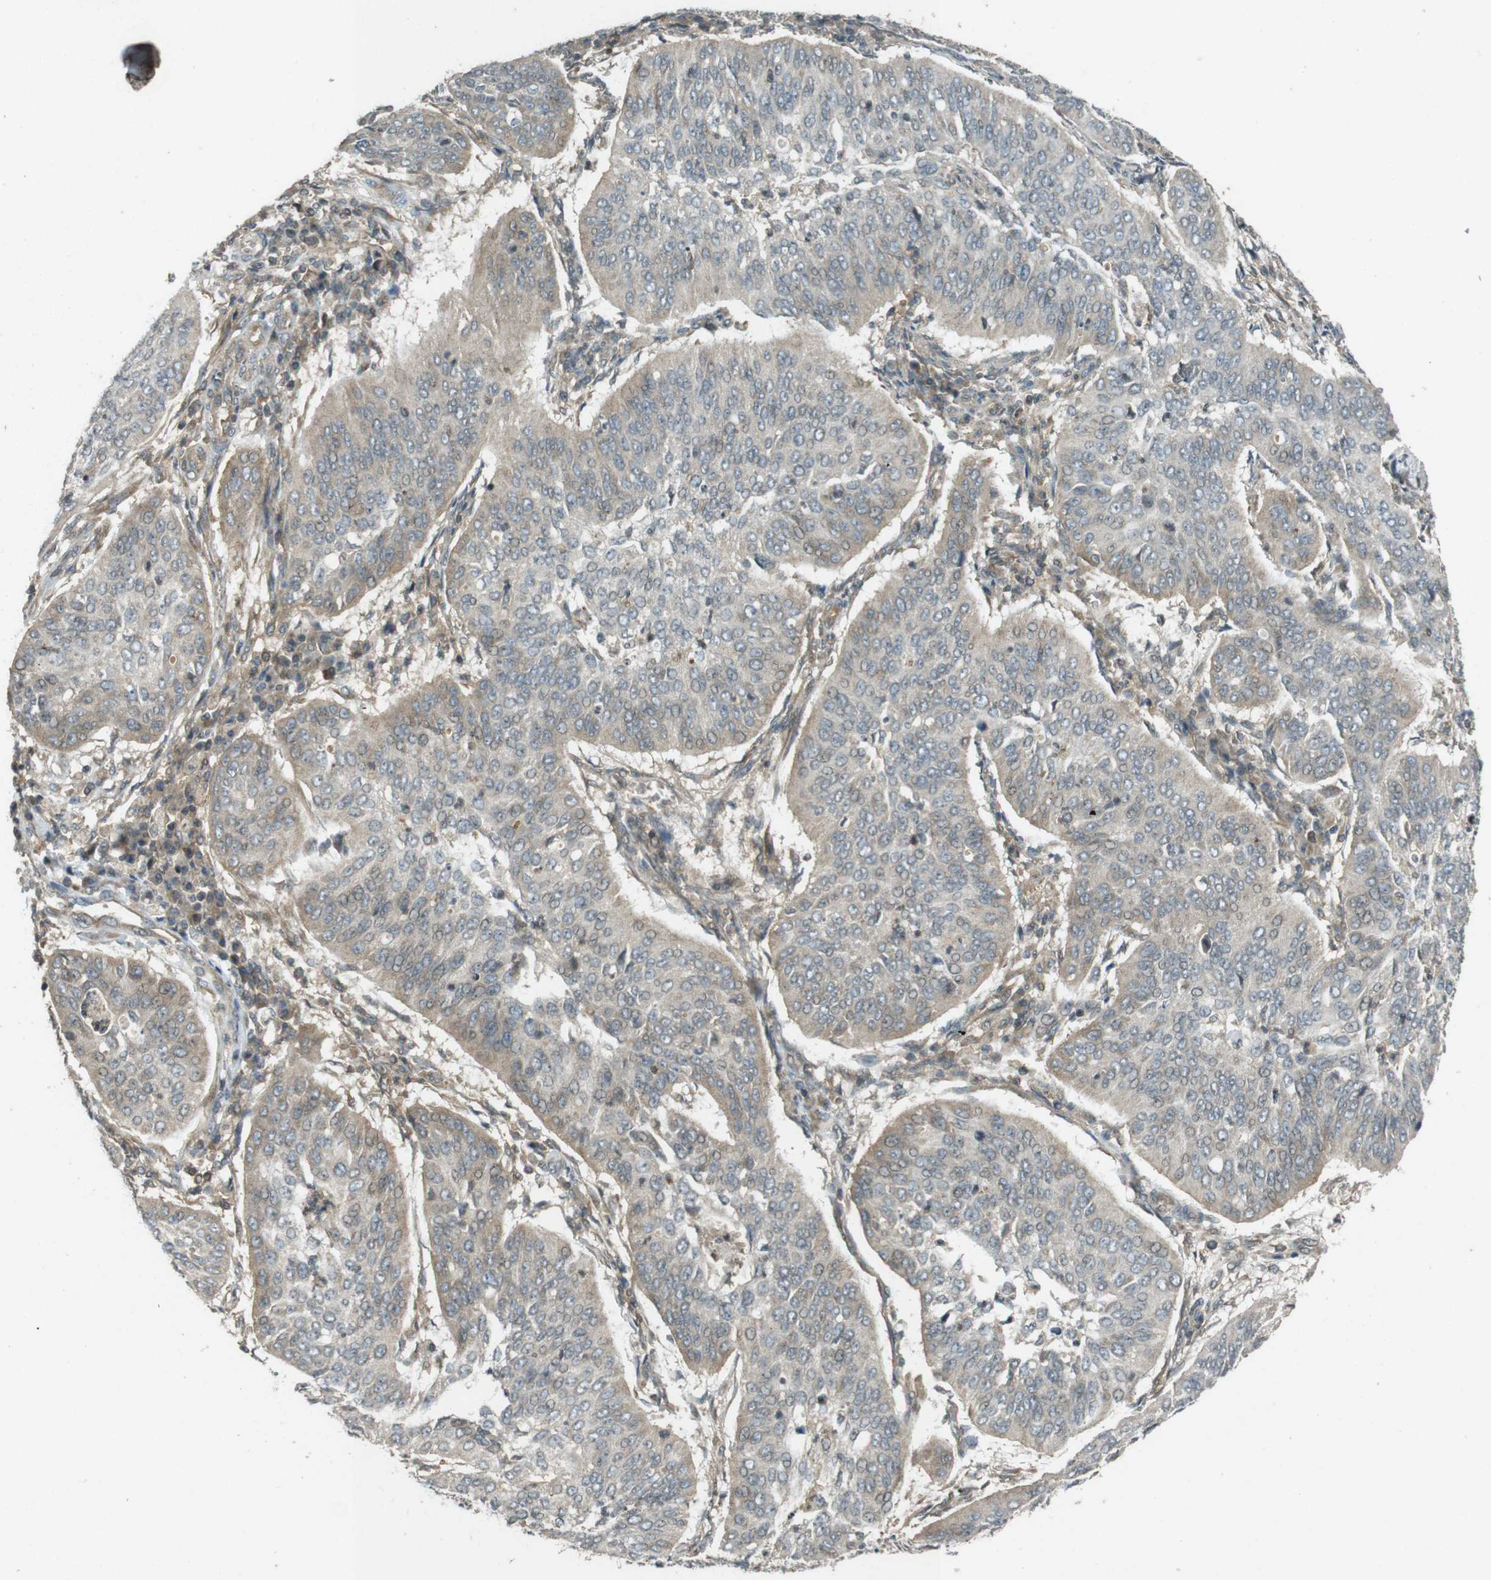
{"staining": {"intensity": "weak", "quantity": ">75%", "location": "cytoplasmic/membranous"}, "tissue": "cervical cancer", "cell_type": "Tumor cells", "image_type": "cancer", "snomed": [{"axis": "morphology", "description": "Normal tissue, NOS"}, {"axis": "morphology", "description": "Squamous cell carcinoma, NOS"}, {"axis": "topography", "description": "Cervix"}], "caption": "IHC micrograph of cervical squamous cell carcinoma stained for a protein (brown), which displays low levels of weak cytoplasmic/membranous staining in approximately >75% of tumor cells.", "gene": "ZYX", "patient": {"sex": "female", "age": 39}}